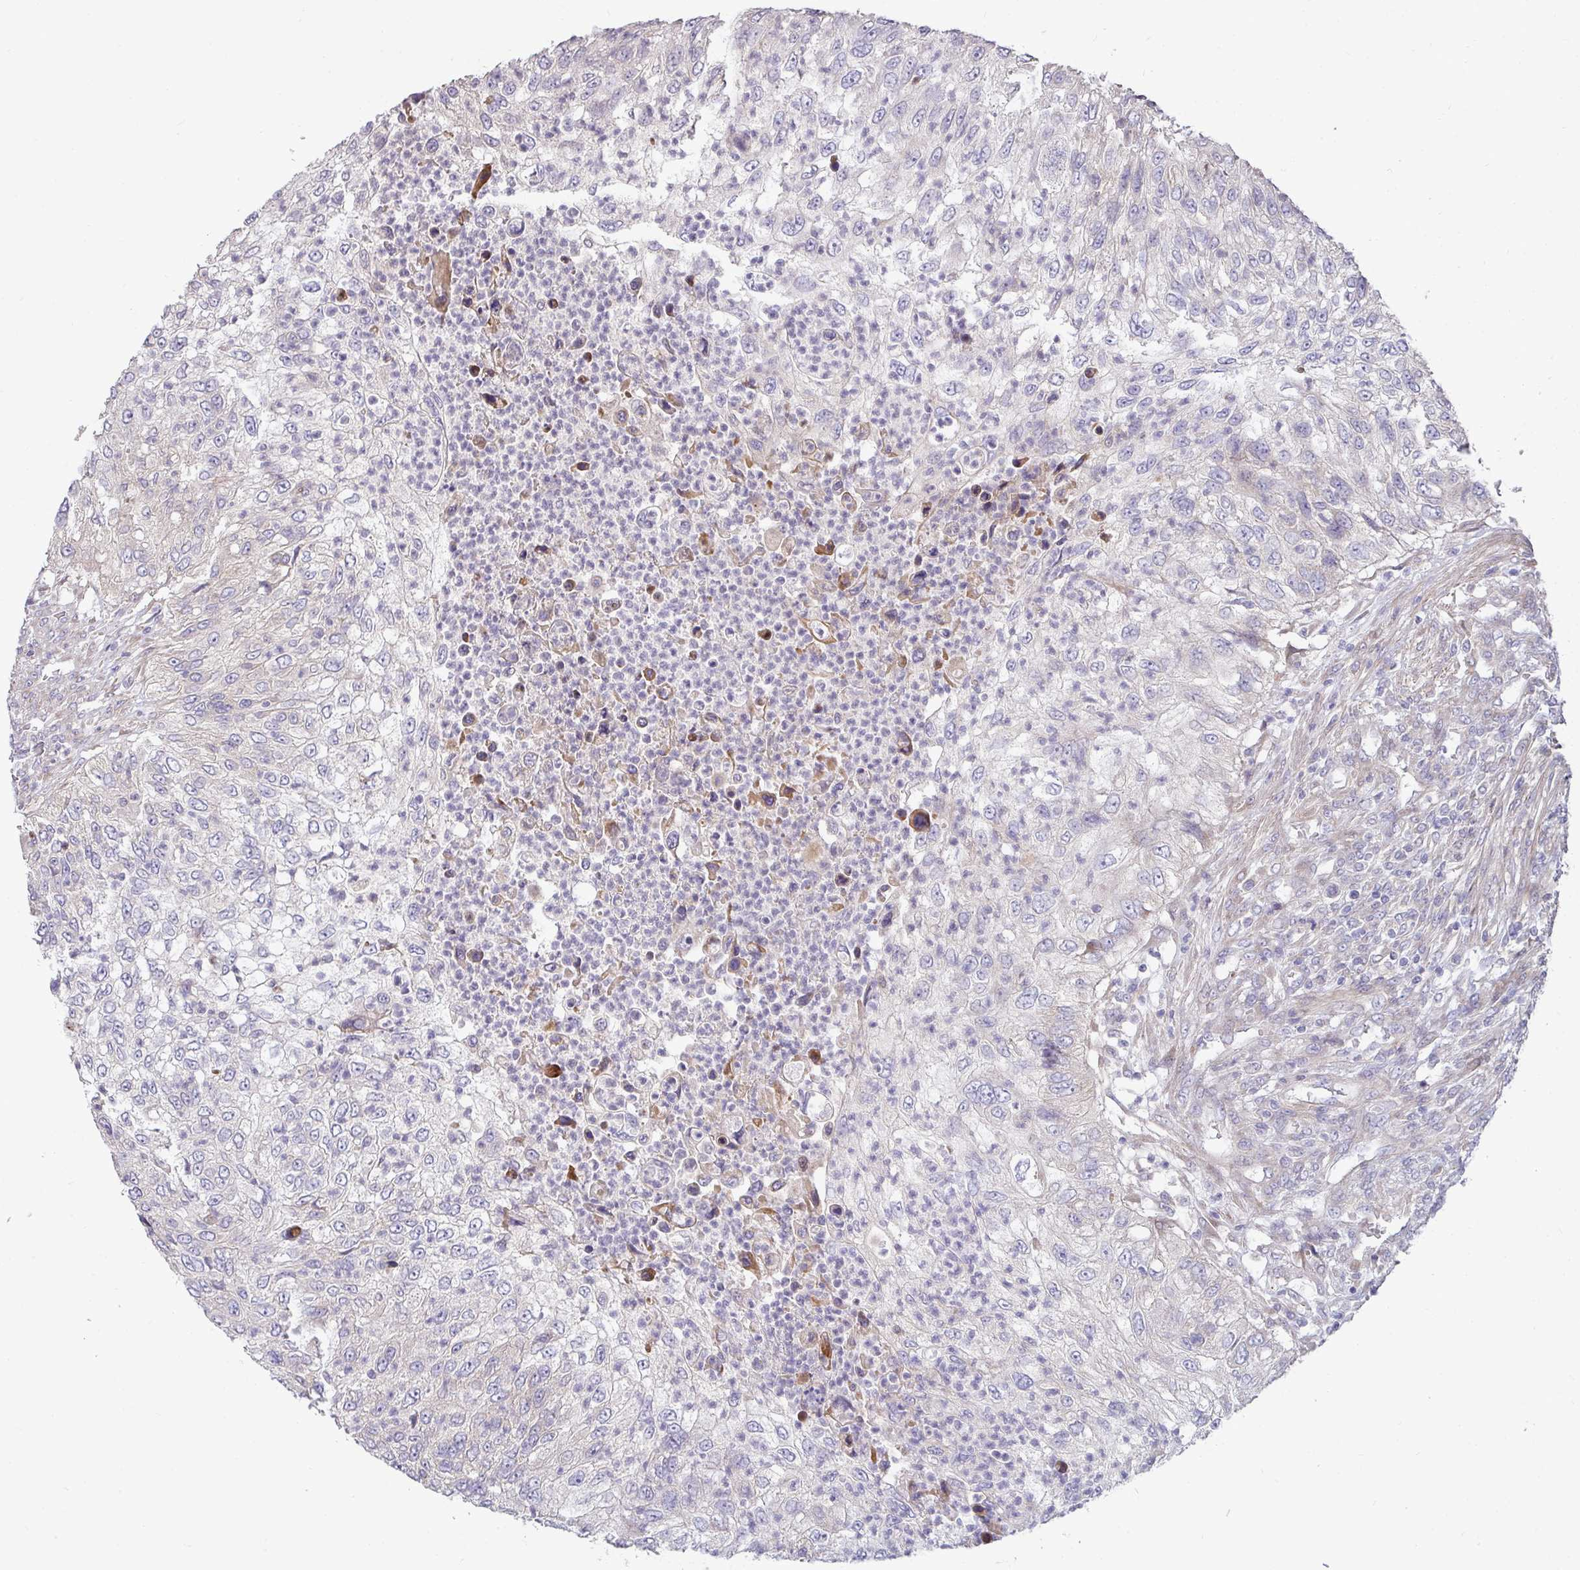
{"staining": {"intensity": "negative", "quantity": "none", "location": "none"}, "tissue": "urothelial cancer", "cell_type": "Tumor cells", "image_type": "cancer", "snomed": [{"axis": "morphology", "description": "Urothelial carcinoma, High grade"}, {"axis": "topography", "description": "Urinary bladder"}], "caption": "Immunohistochemical staining of human urothelial cancer demonstrates no significant staining in tumor cells. (DAB (3,3'-diaminobenzidine) immunohistochemistry (IHC), high magnification).", "gene": "SH2D1B", "patient": {"sex": "female", "age": 60}}